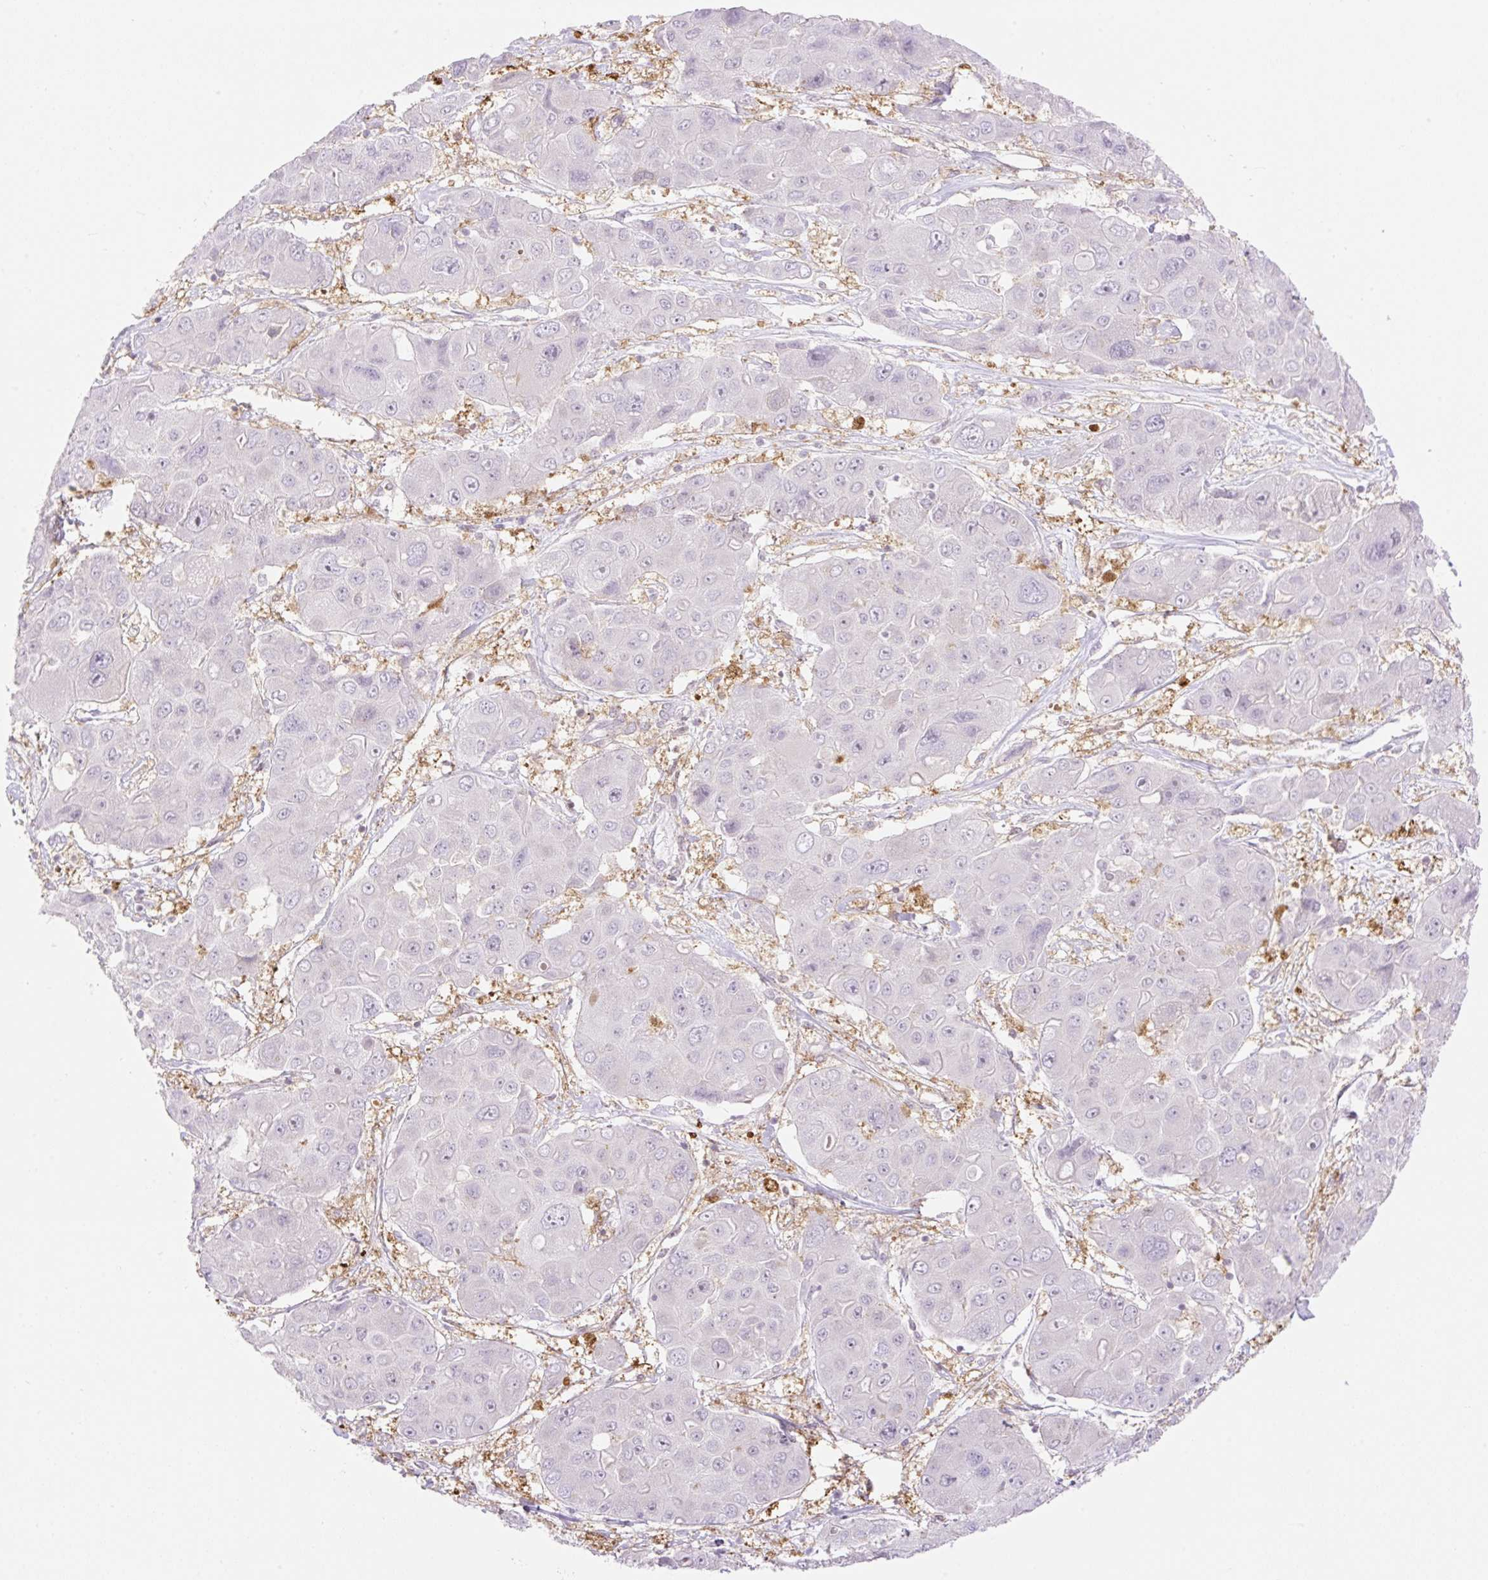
{"staining": {"intensity": "negative", "quantity": "none", "location": "none"}, "tissue": "liver cancer", "cell_type": "Tumor cells", "image_type": "cancer", "snomed": [{"axis": "morphology", "description": "Cholangiocarcinoma"}, {"axis": "topography", "description": "Liver"}], "caption": "Immunohistochemical staining of human liver cancer displays no significant staining in tumor cells. (Stains: DAB immunohistochemistry with hematoxylin counter stain, Microscopy: brightfield microscopy at high magnification).", "gene": "ZFP41", "patient": {"sex": "male", "age": 67}}